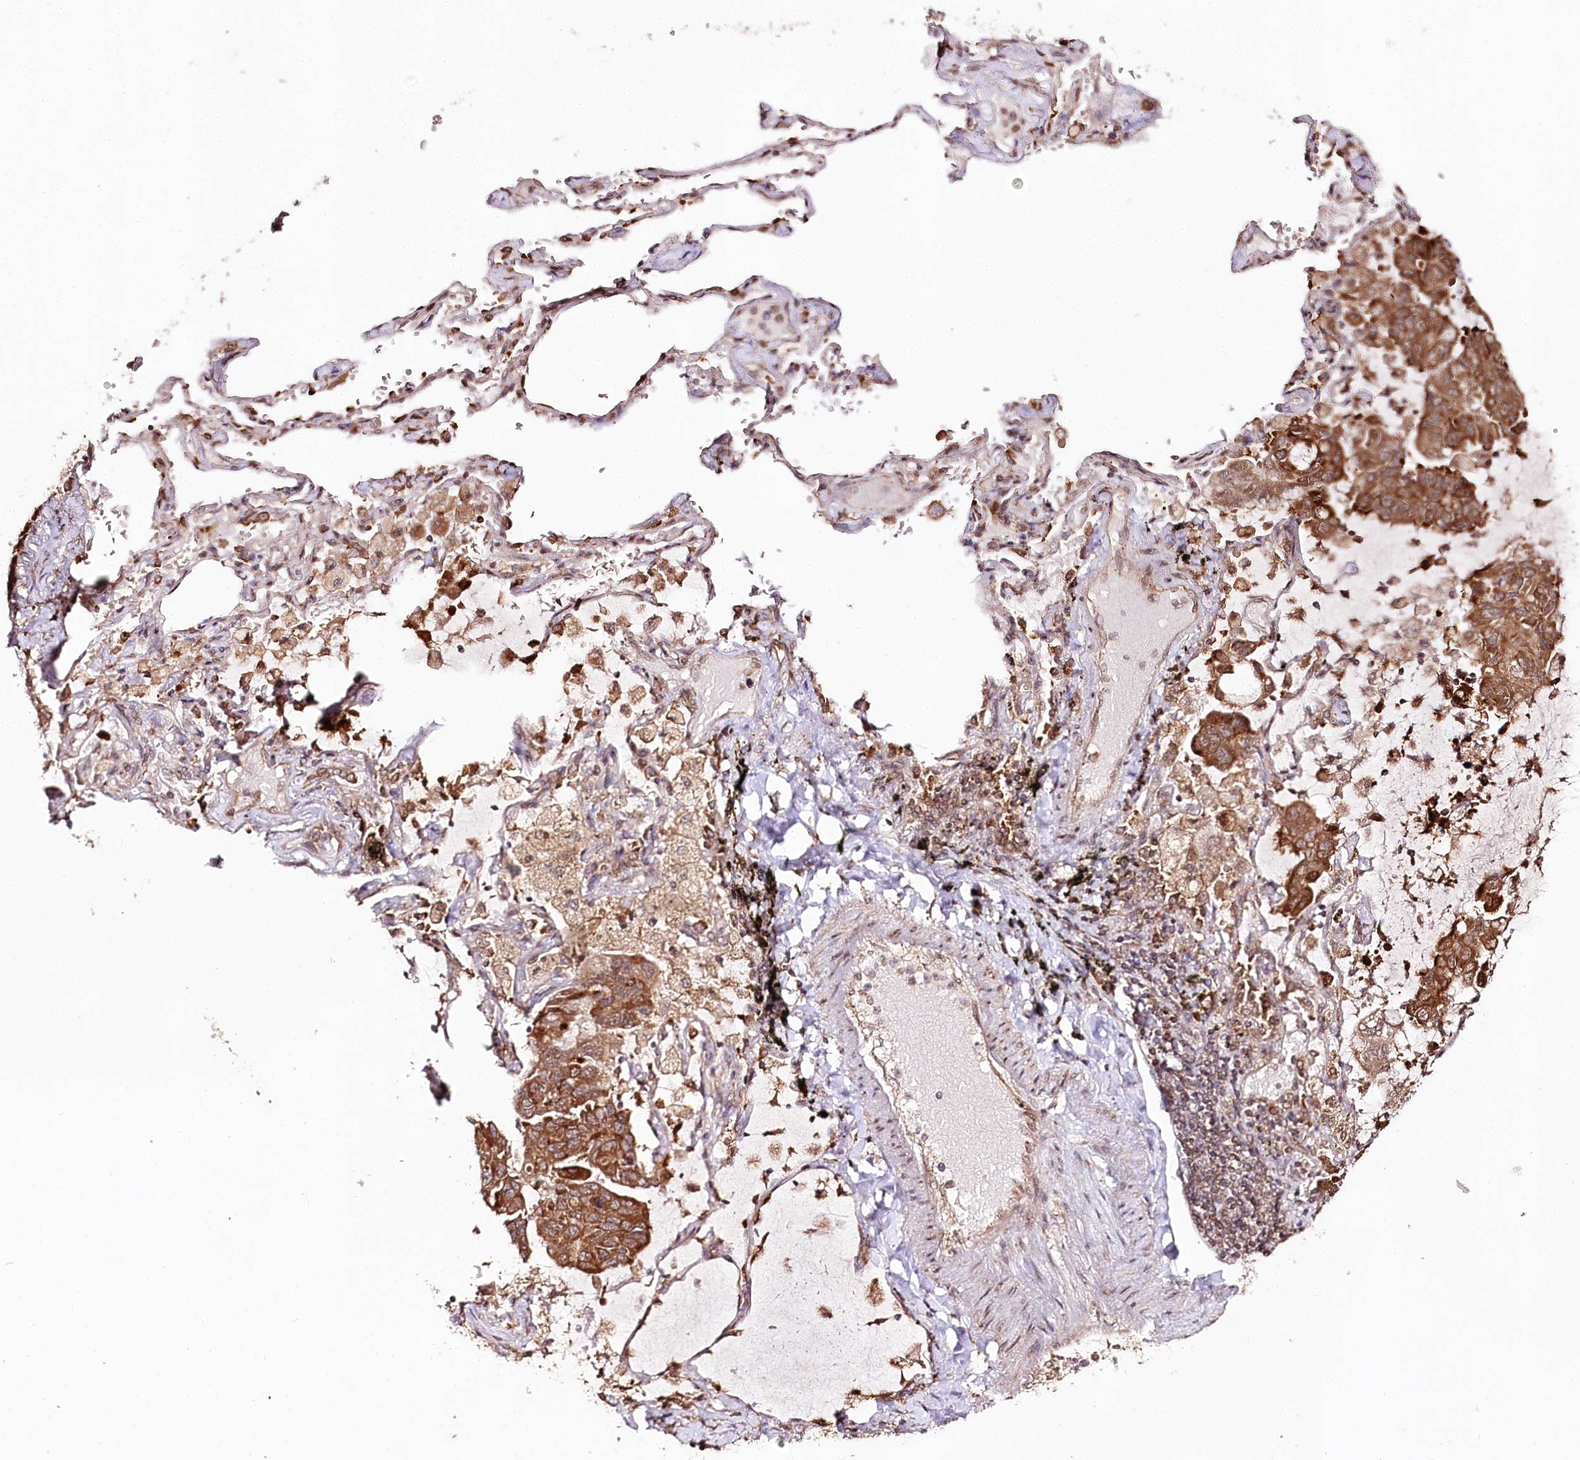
{"staining": {"intensity": "strong", "quantity": ">75%", "location": "cytoplasmic/membranous"}, "tissue": "lung cancer", "cell_type": "Tumor cells", "image_type": "cancer", "snomed": [{"axis": "morphology", "description": "Adenocarcinoma, NOS"}, {"axis": "topography", "description": "Lung"}], "caption": "Immunohistochemical staining of lung adenocarcinoma reveals high levels of strong cytoplasmic/membranous positivity in about >75% of tumor cells.", "gene": "ENSG00000144785", "patient": {"sex": "male", "age": 64}}